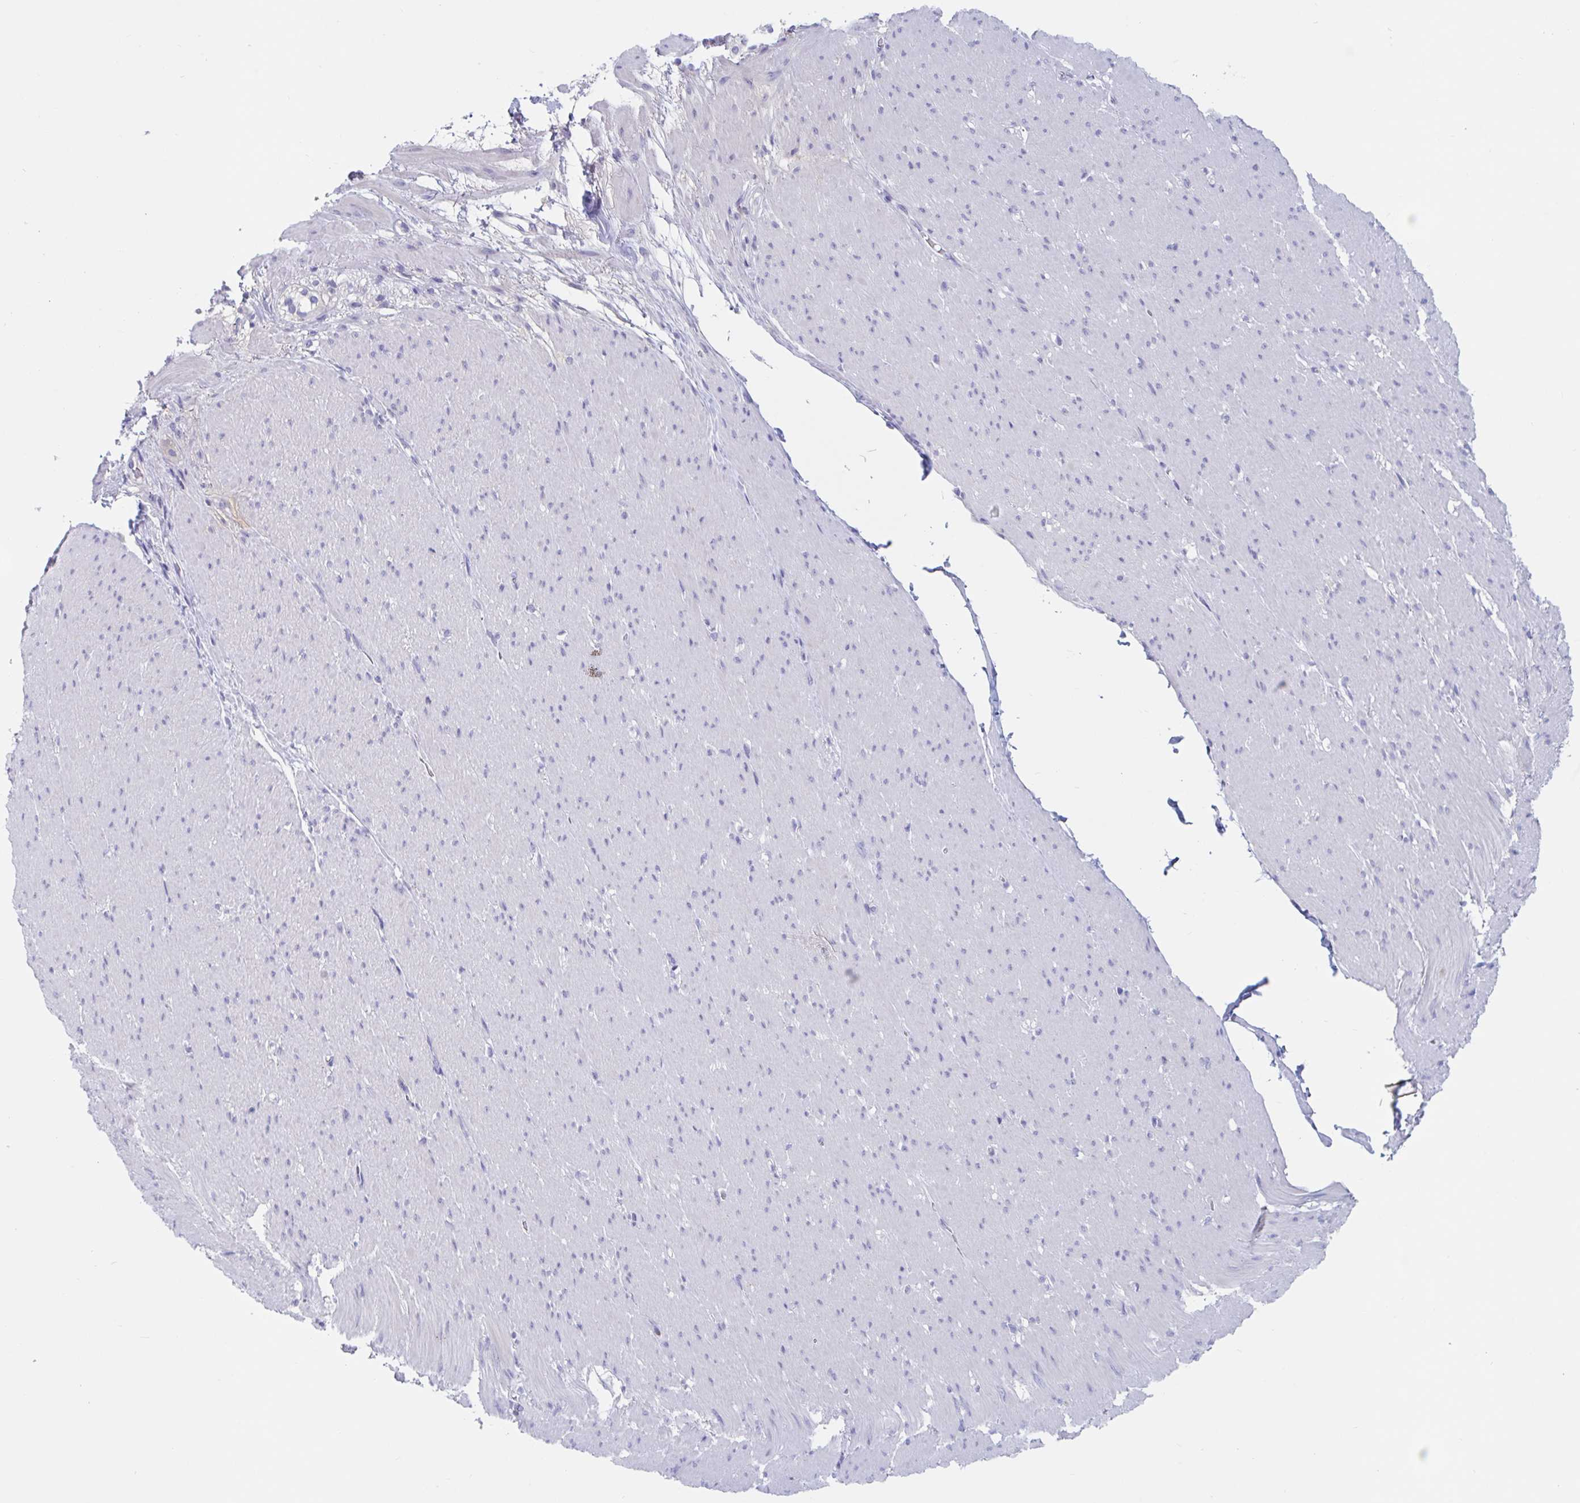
{"staining": {"intensity": "weak", "quantity": "<25%", "location": "cytoplasmic/membranous"}, "tissue": "smooth muscle", "cell_type": "Smooth muscle cells", "image_type": "normal", "snomed": [{"axis": "morphology", "description": "Normal tissue, NOS"}, {"axis": "topography", "description": "Smooth muscle"}, {"axis": "topography", "description": "Rectum"}], "caption": "A high-resolution photomicrograph shows immunohistochemistry staining of unremarkable smooth muscle, which reveals no significant staining in smooth muscle cells.", "gene": "ZNHIT2", "patient": {"sex": "male", "age": 53}}